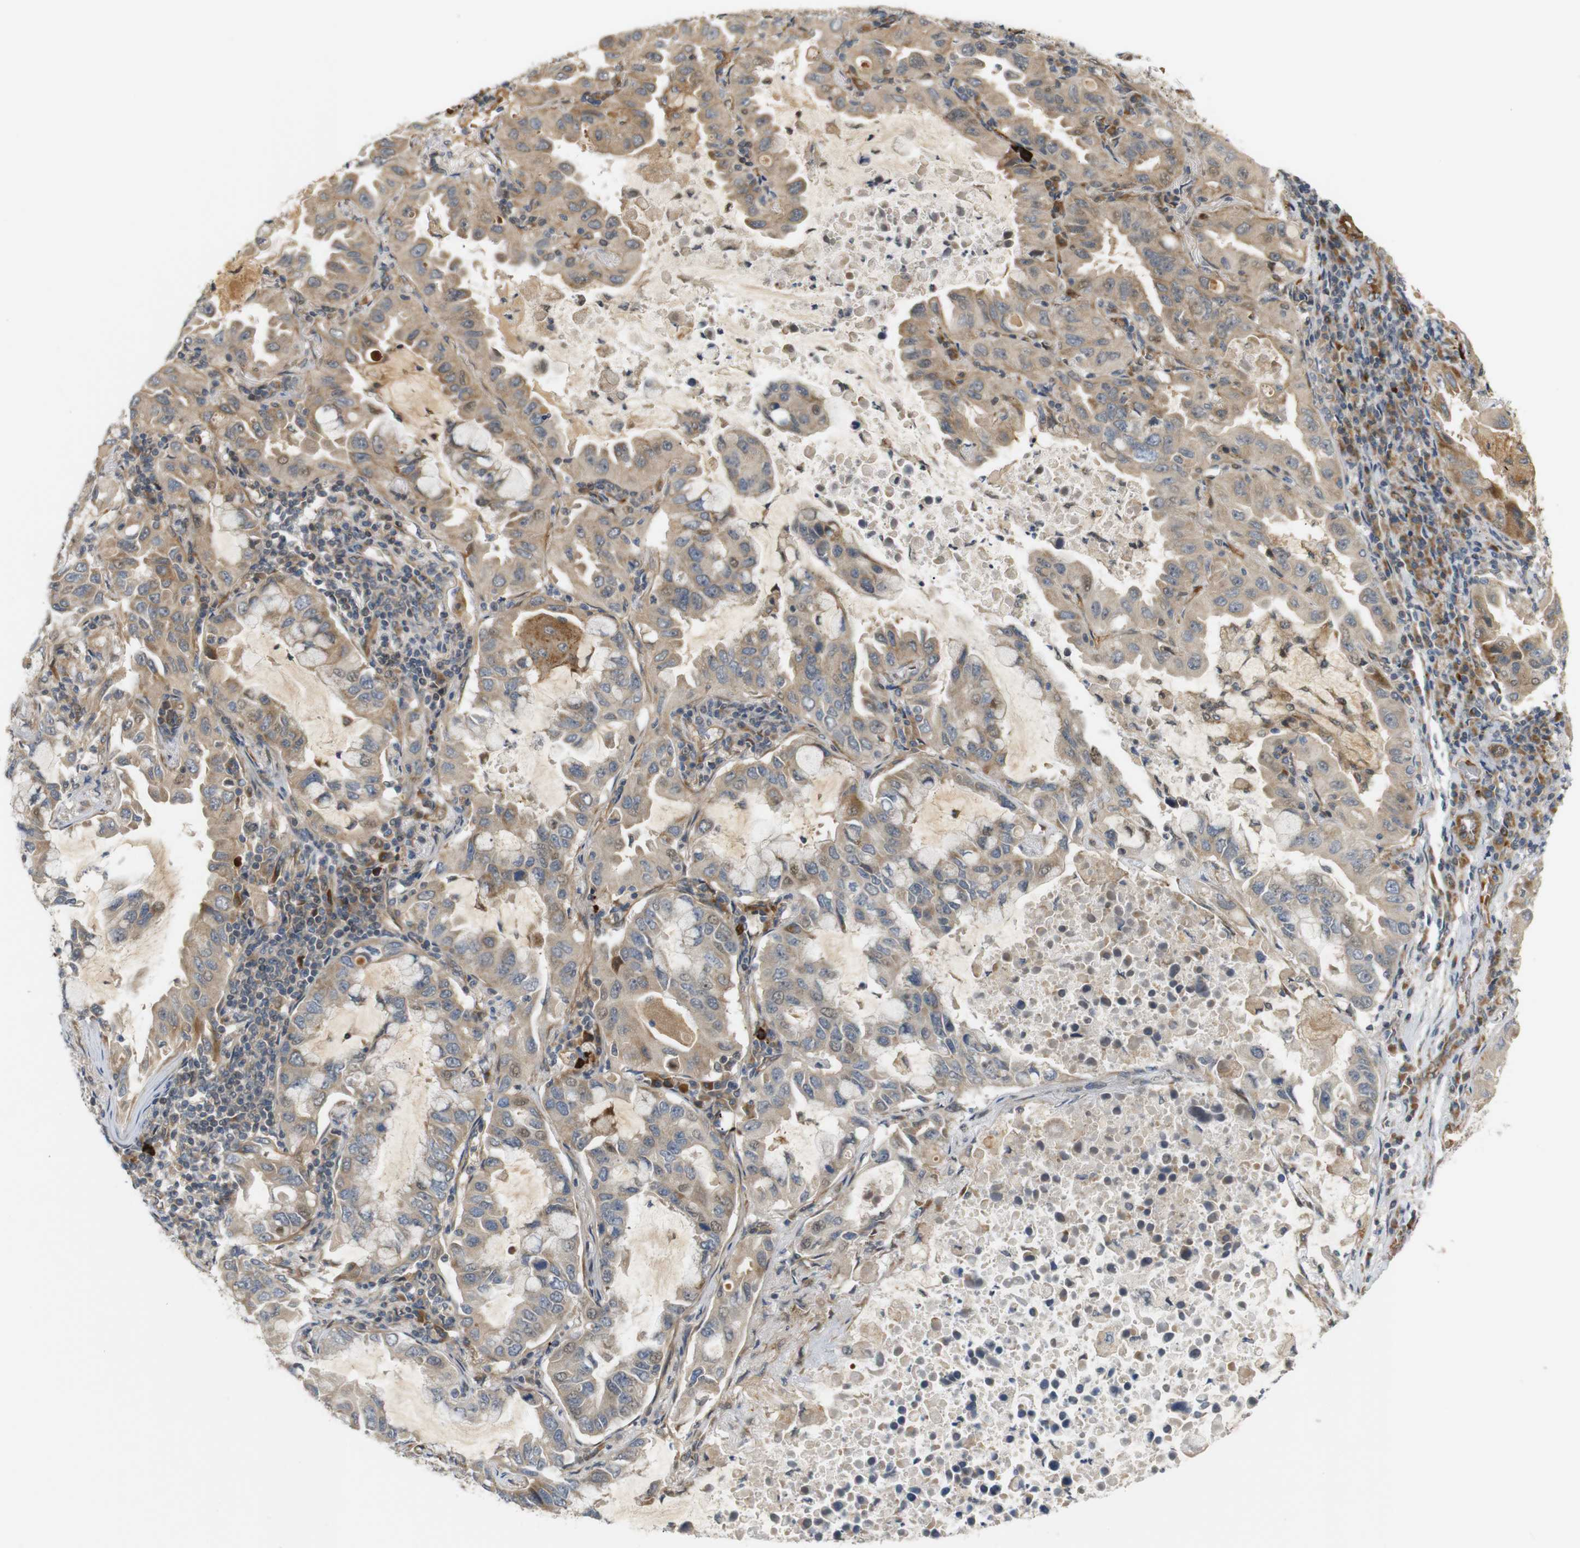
{"staining": {"intensity": "moderate", "quantity": ">75%", "location": "cytoplasmic/membranous"}, "tissue": "lung cancer", "cell_type": "Tumor cells", "image_type": "cancer", "snomed": [{"axis": "morphology", "description": "Adenocarcinoma, NOS"}, {"axis": "topography", "description": "Lung"}], "caption": "This is an image of IHC staining of lung adenocarcinoma, which shows moderate positivity in the cytoplasmic/membranous of tumor cells.", "gene": "RPTOR", "patient": {"sex": "male", "age": 64}}